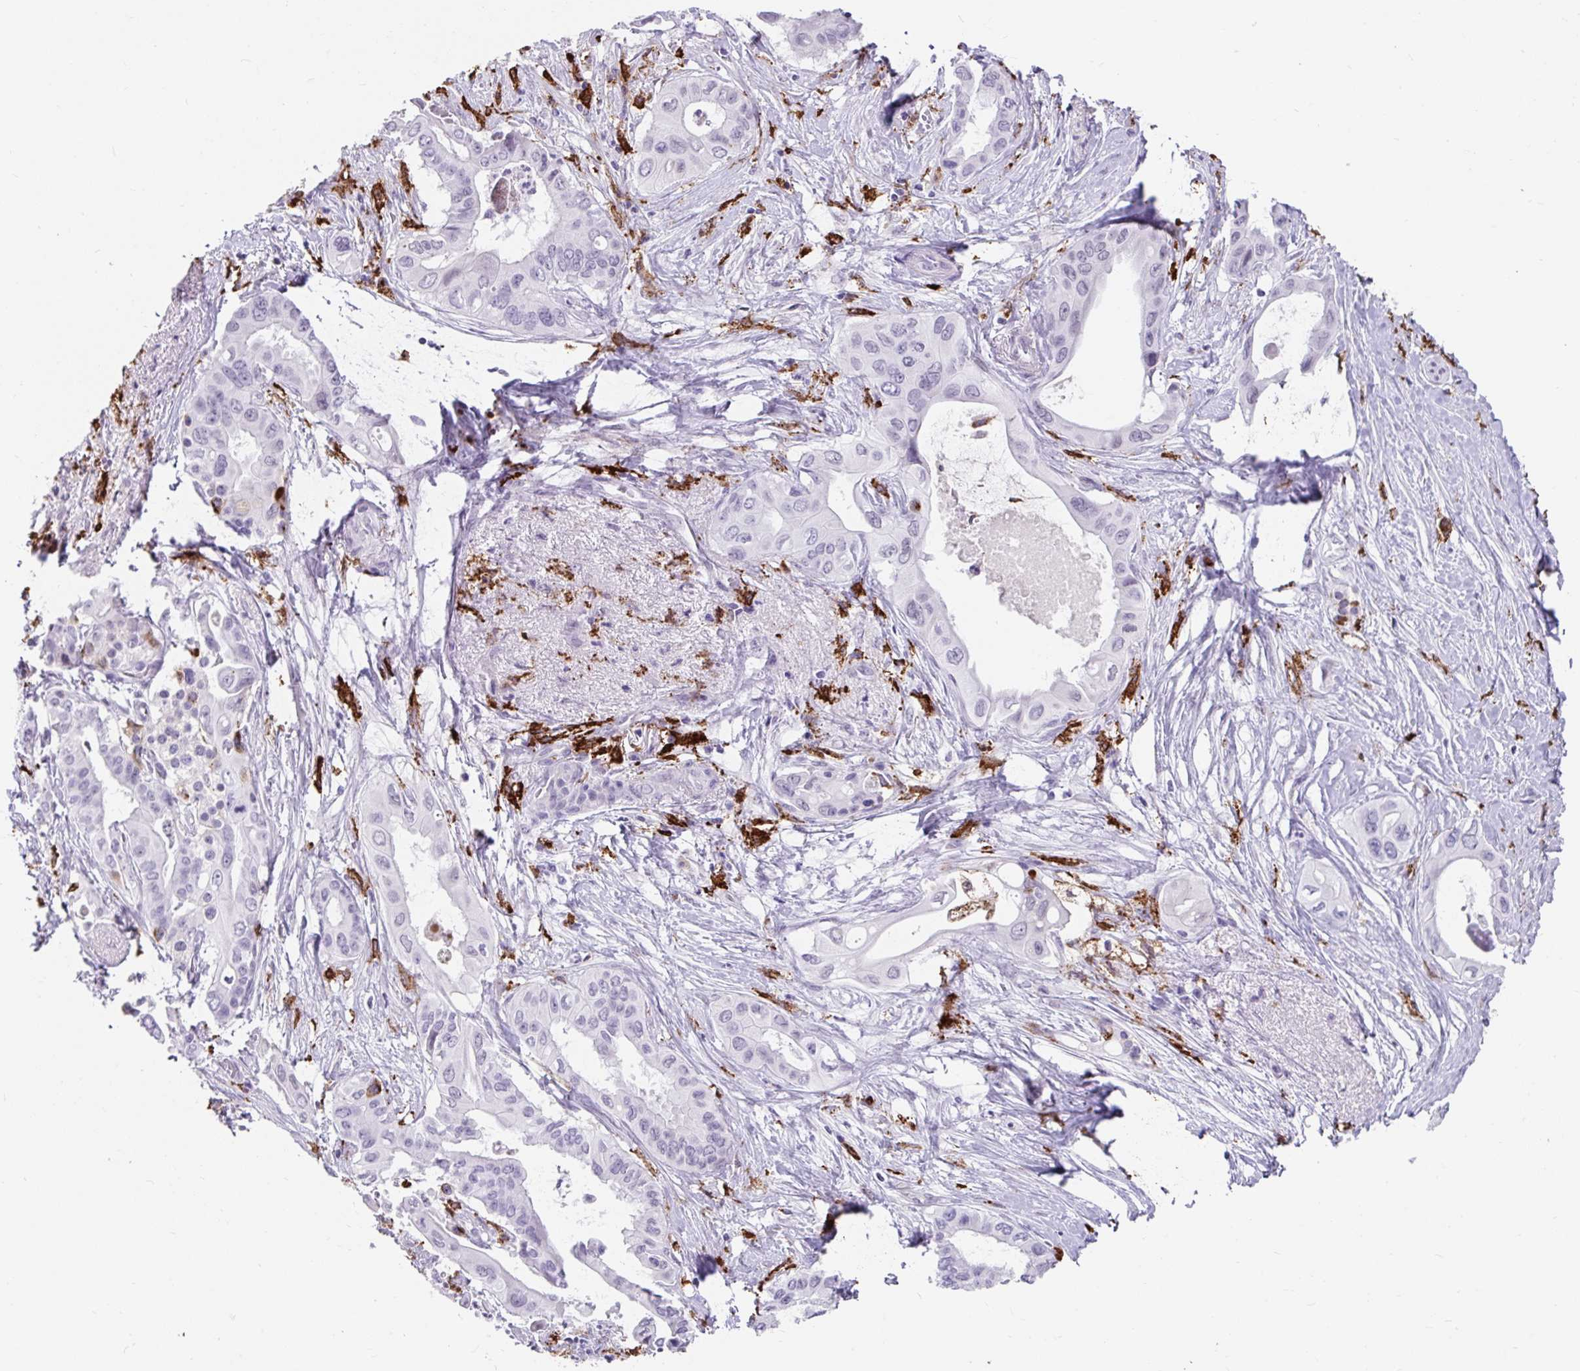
{"staining": {"intensity": "negative", "quantity": "none", "location": "none"}, "tissue": "pancreatic cancer", "cell_type": "Tumor cells", "image_type": "cancer", "snomed": [{"axis": "morphology", "description": "Adenocarcinoma, NOS"}, {"axis": "topography", "description": "Pancreas"}], "caption": "Pancreatic adenocarcinoma was stained to show a protein in brown. There is no significant expression in tumor cells.", "gene": "CD163", "patient": {"sex": "female", "age": 77}}